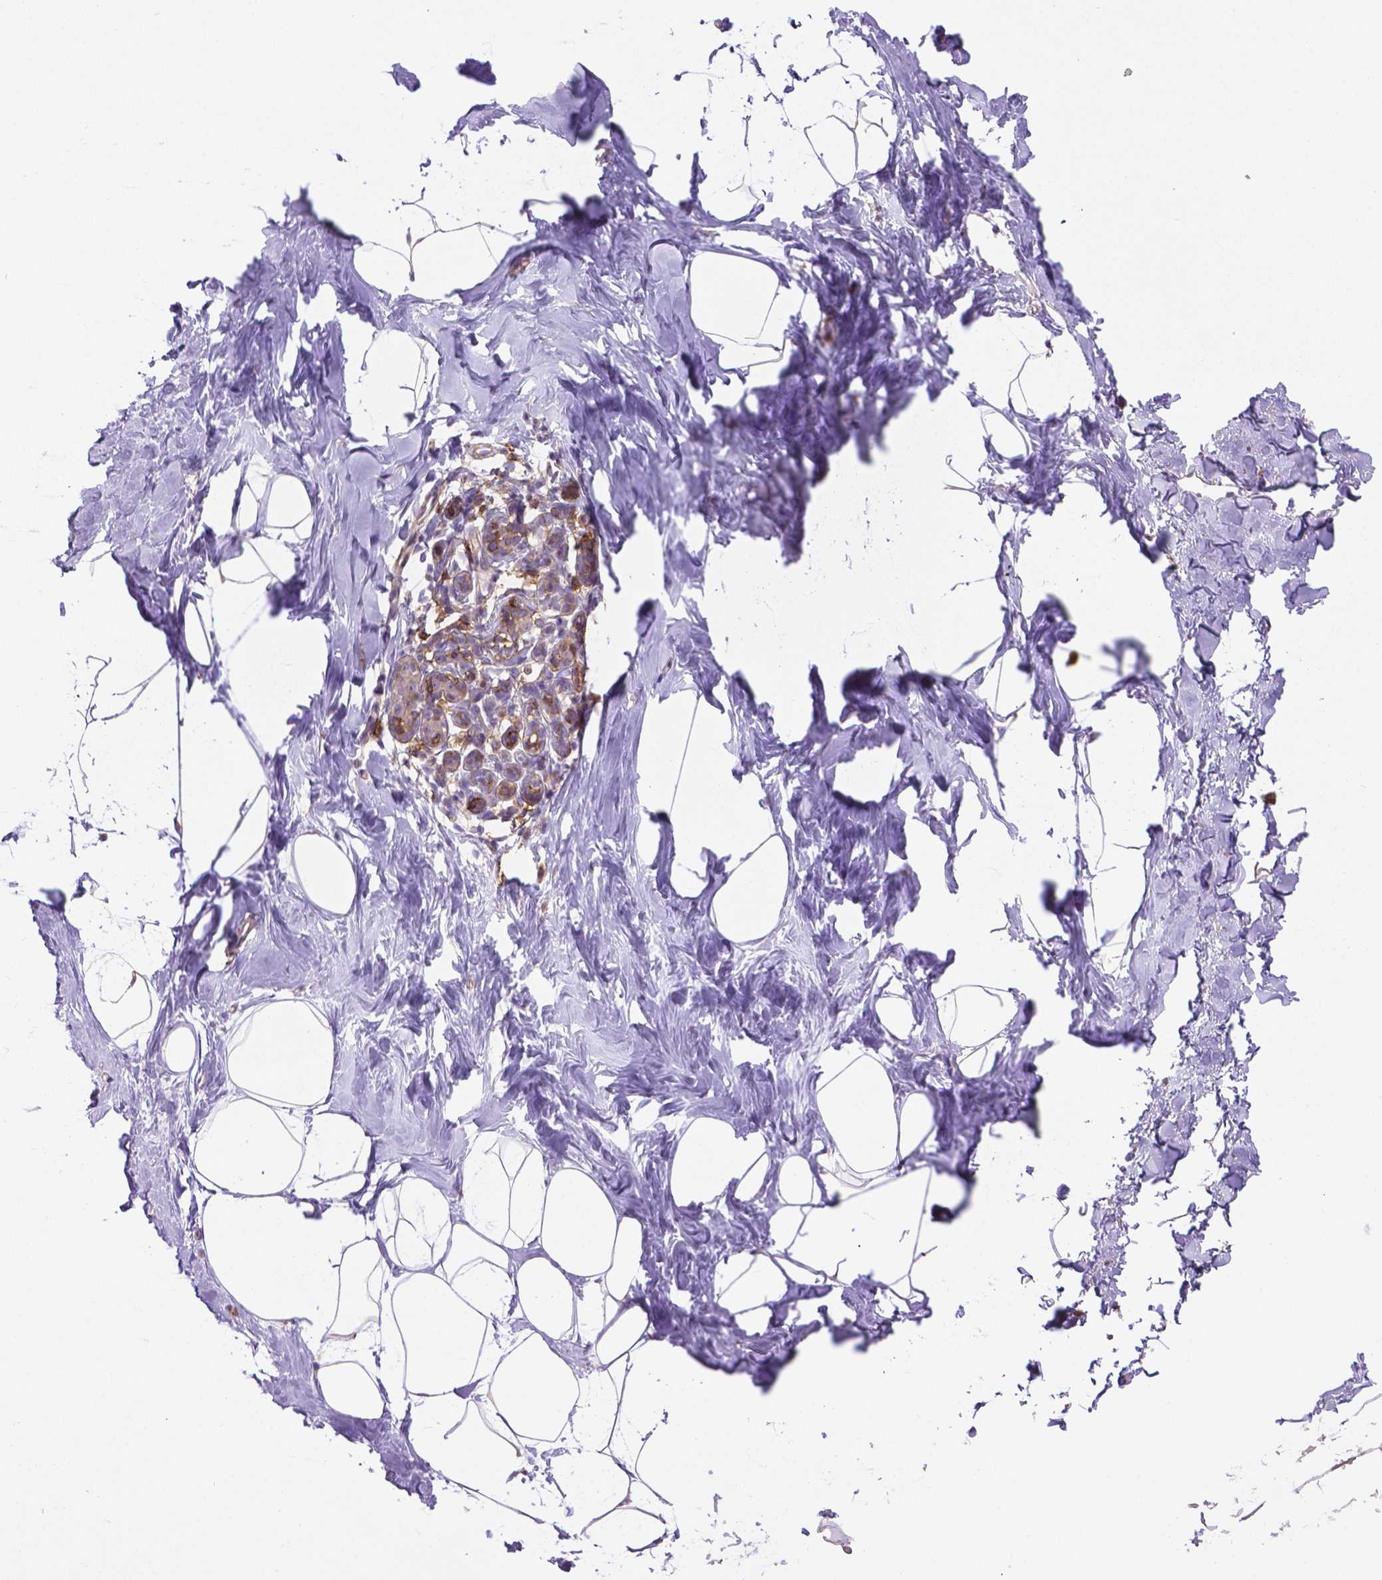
{"staining": {"intensity": "weak", "quantity": ">75%", "location": "cytoplasmic/membranous"}, "tissue": "breast", "cell_type": "Adipocytes", "image_type": "normal", "snomed": [{"axis": "morphology", "description": "Normal tissue, NOS"}, {"axis": "topography", "description": "Breast"}], "caption": "IHC staining of normal breast, which exhibits low levels of weak cytoplasmic/membranous positivity in approximately >75% of adipocytes indicating weak cytoplasmic/membranous protein expression. The staining was performed using DAB (3,3'-diaminobenzidine) (brown) for protein detection and nuclei were counterstained in hematoxylin (blue).", "gene": "ACAD10", "patient": {"sex": "female", "age": 32}}